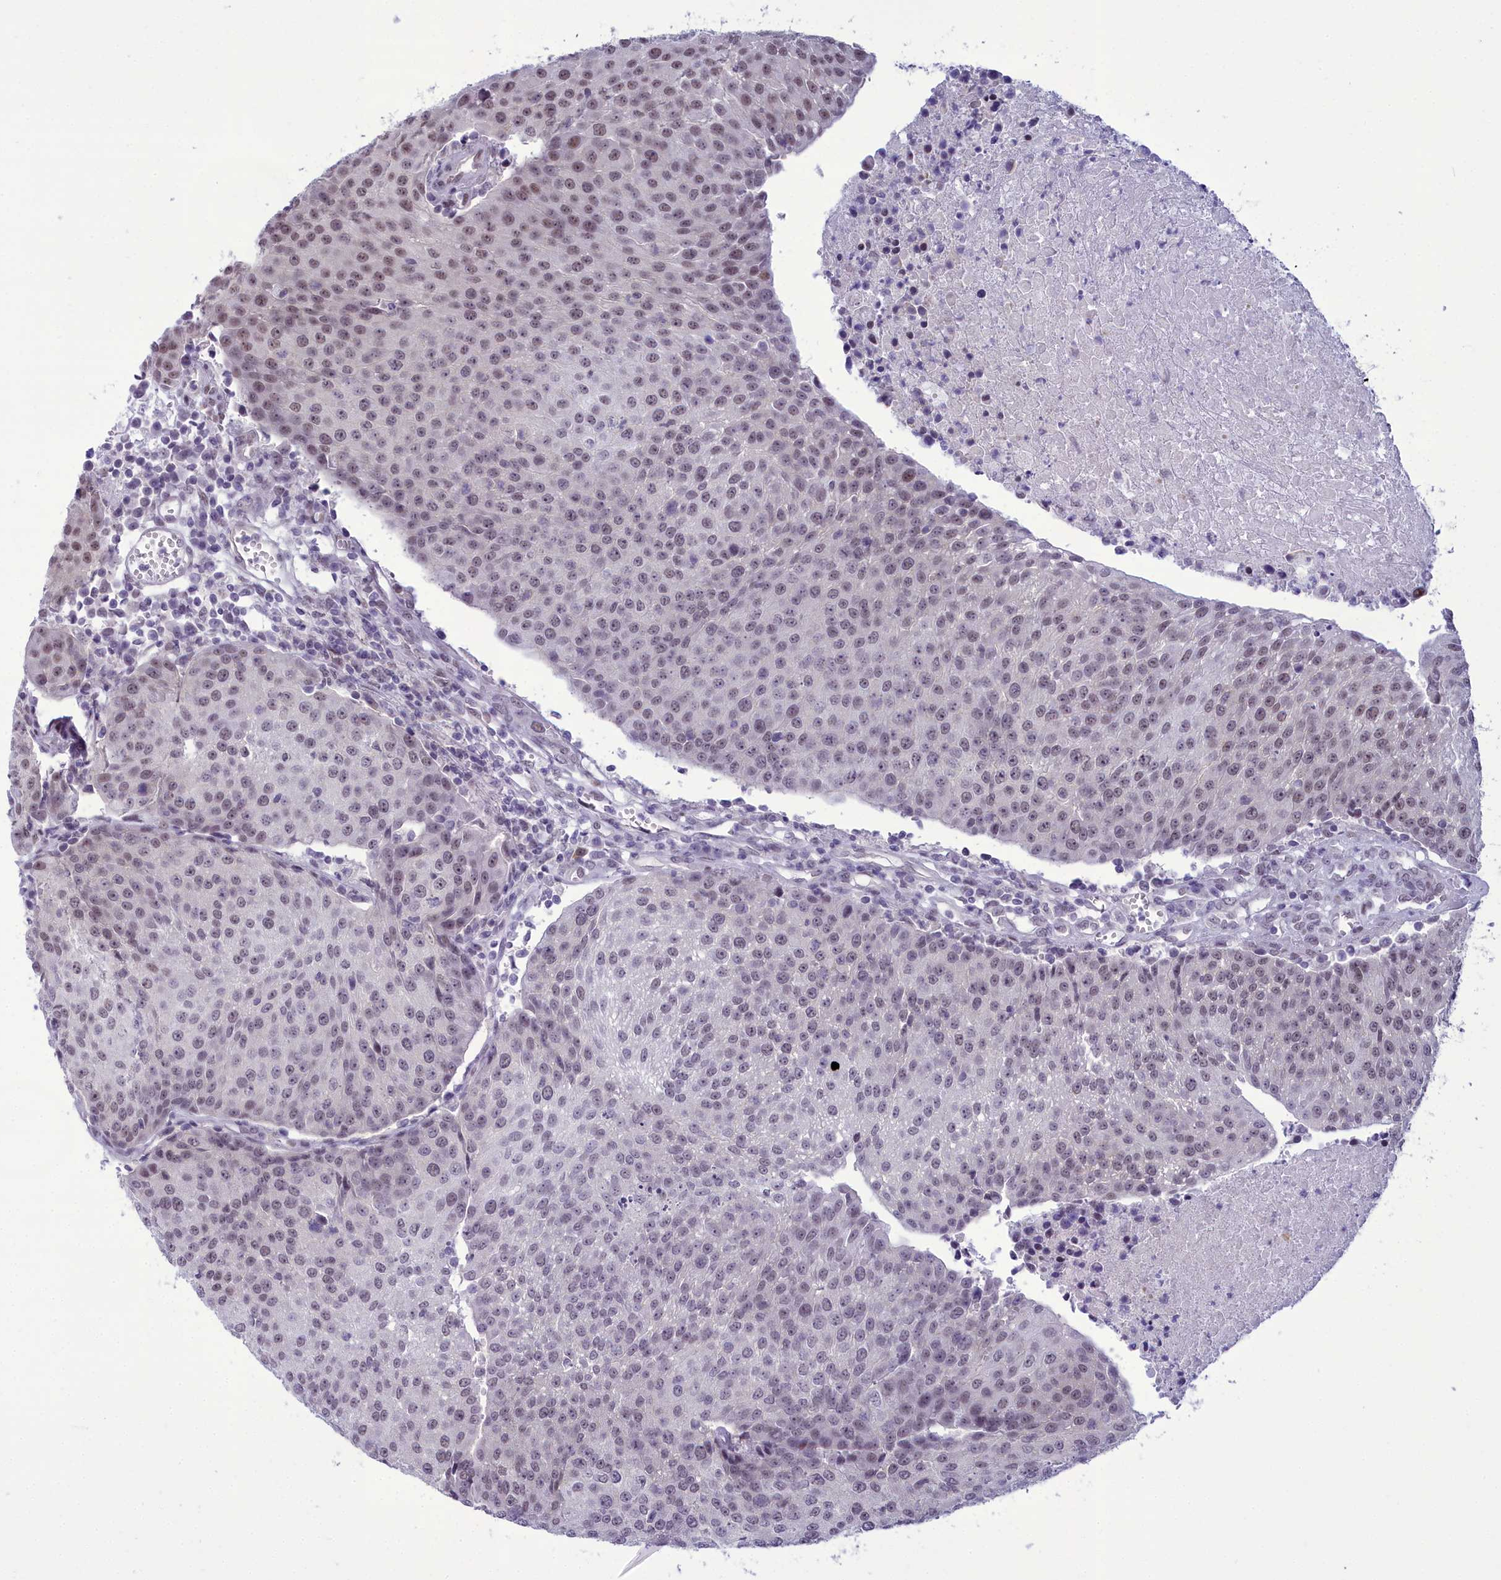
{"staining": {"intensity": "weak", "quantity": "25%-75%", "location": "nuclear"}, "tissue": "urothelial cancer", "cell_type": "Tumor cells", "image_type": "cancer", "snomed": [{"axis": "morphology", "description": "Urothelial carcinoma, High grade"}, {"axis": "topography", "description": "Urinary bladder"}], "caption": "Brown immunohistochemical staining in urothelial cancer displays weak nuclear staining in about 25%-75% of tumor cells.", "gene": "CEACAM19", "patient": {"sex": "female", "age": 85}}